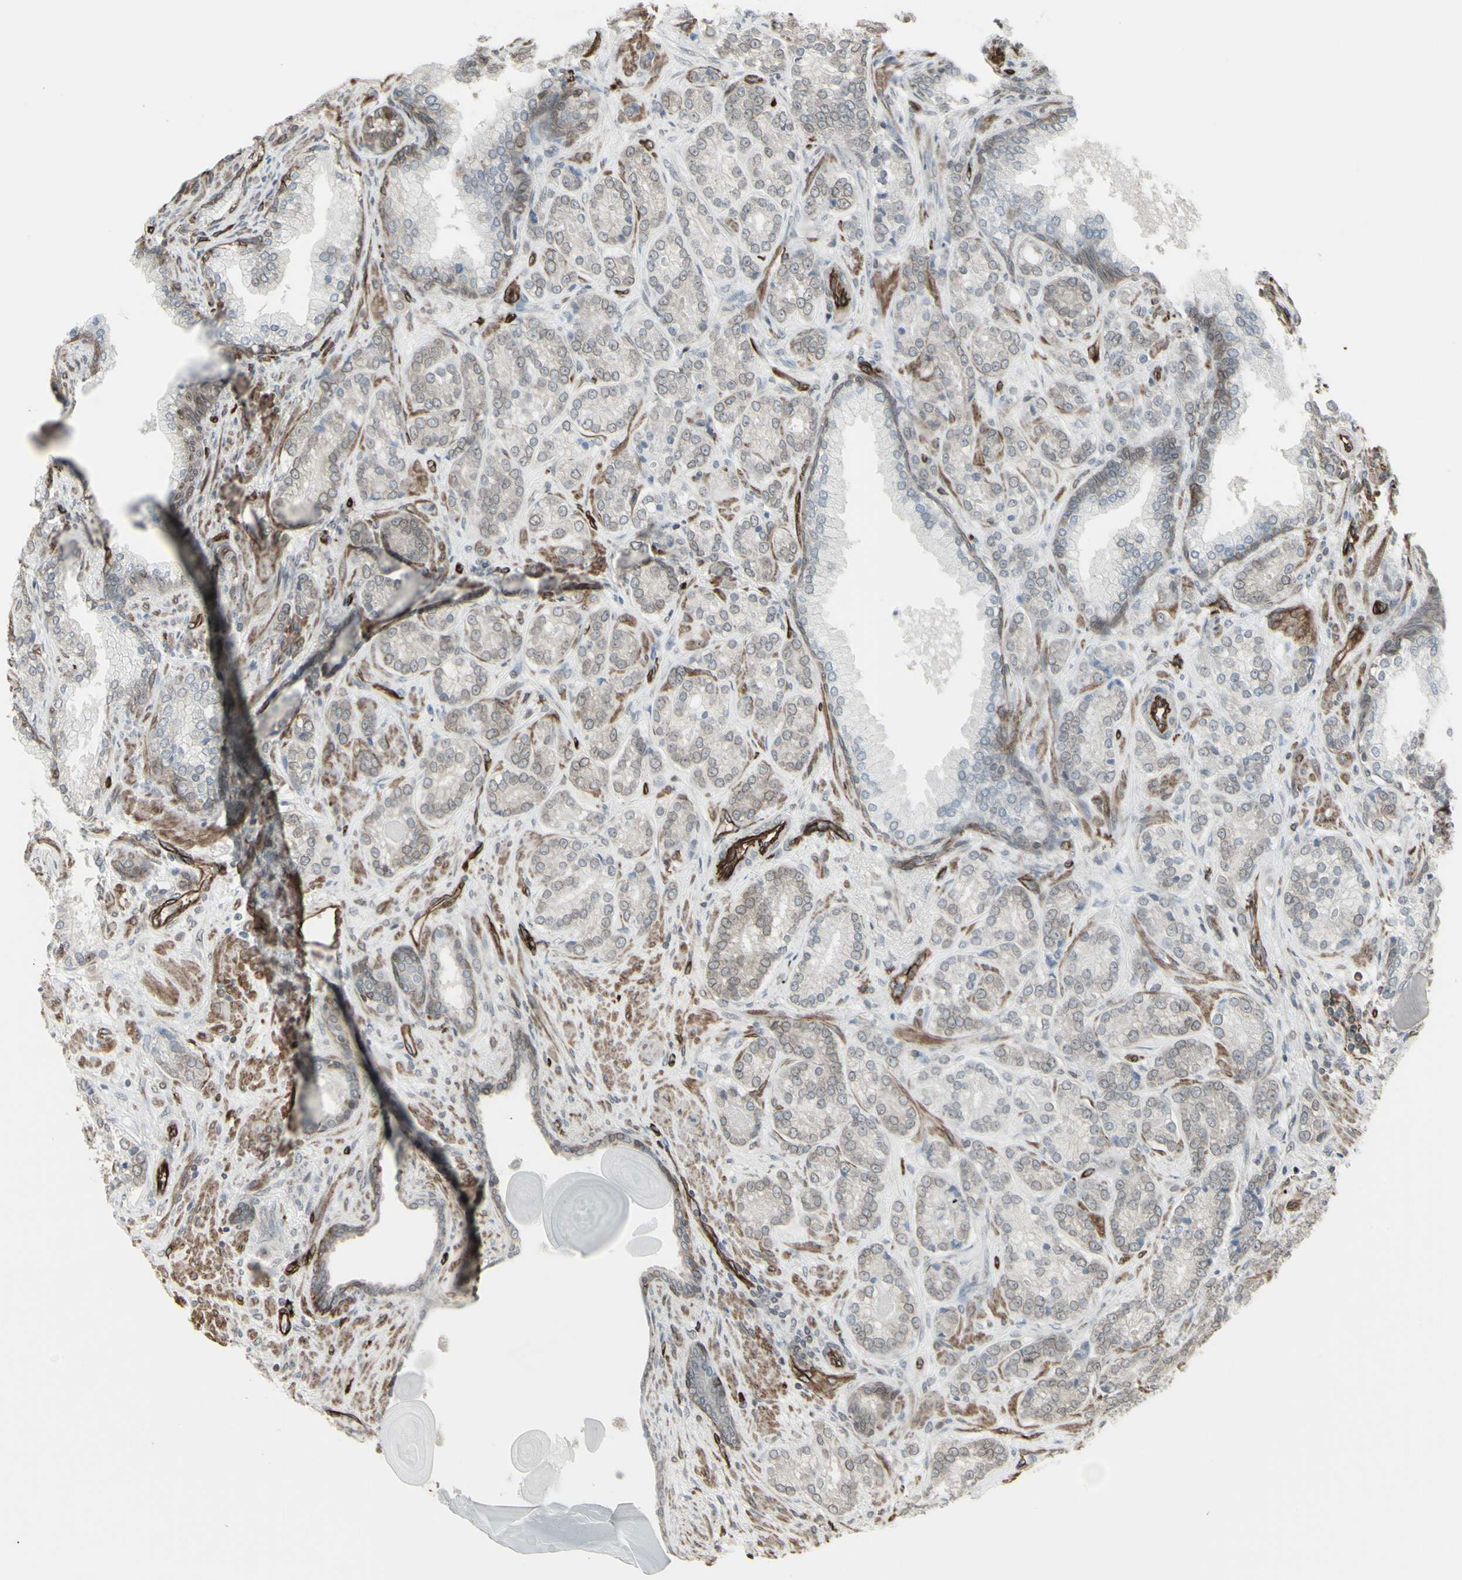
{"staining": {"intensity": "weak", "quantity": "<25%", "location": "cytoplasmic/membranous,nuclear"}, "tissue": "prostate cancer", "cell_type": "Tumor cells", "image_type": "cancer", "snomed": [{"axis": "morphology", "description": "Adenocarcinoma, High grade"}, {"axis": "topography", "description": "Prostate"}], "caption": "Tumor cells are negative for brown protein staining in high-grade adenocarcinoma (prostate). Nuclei are stained in blue.", "gene": "DTX3L", "patient": {"sex": "male", "age": 61}}